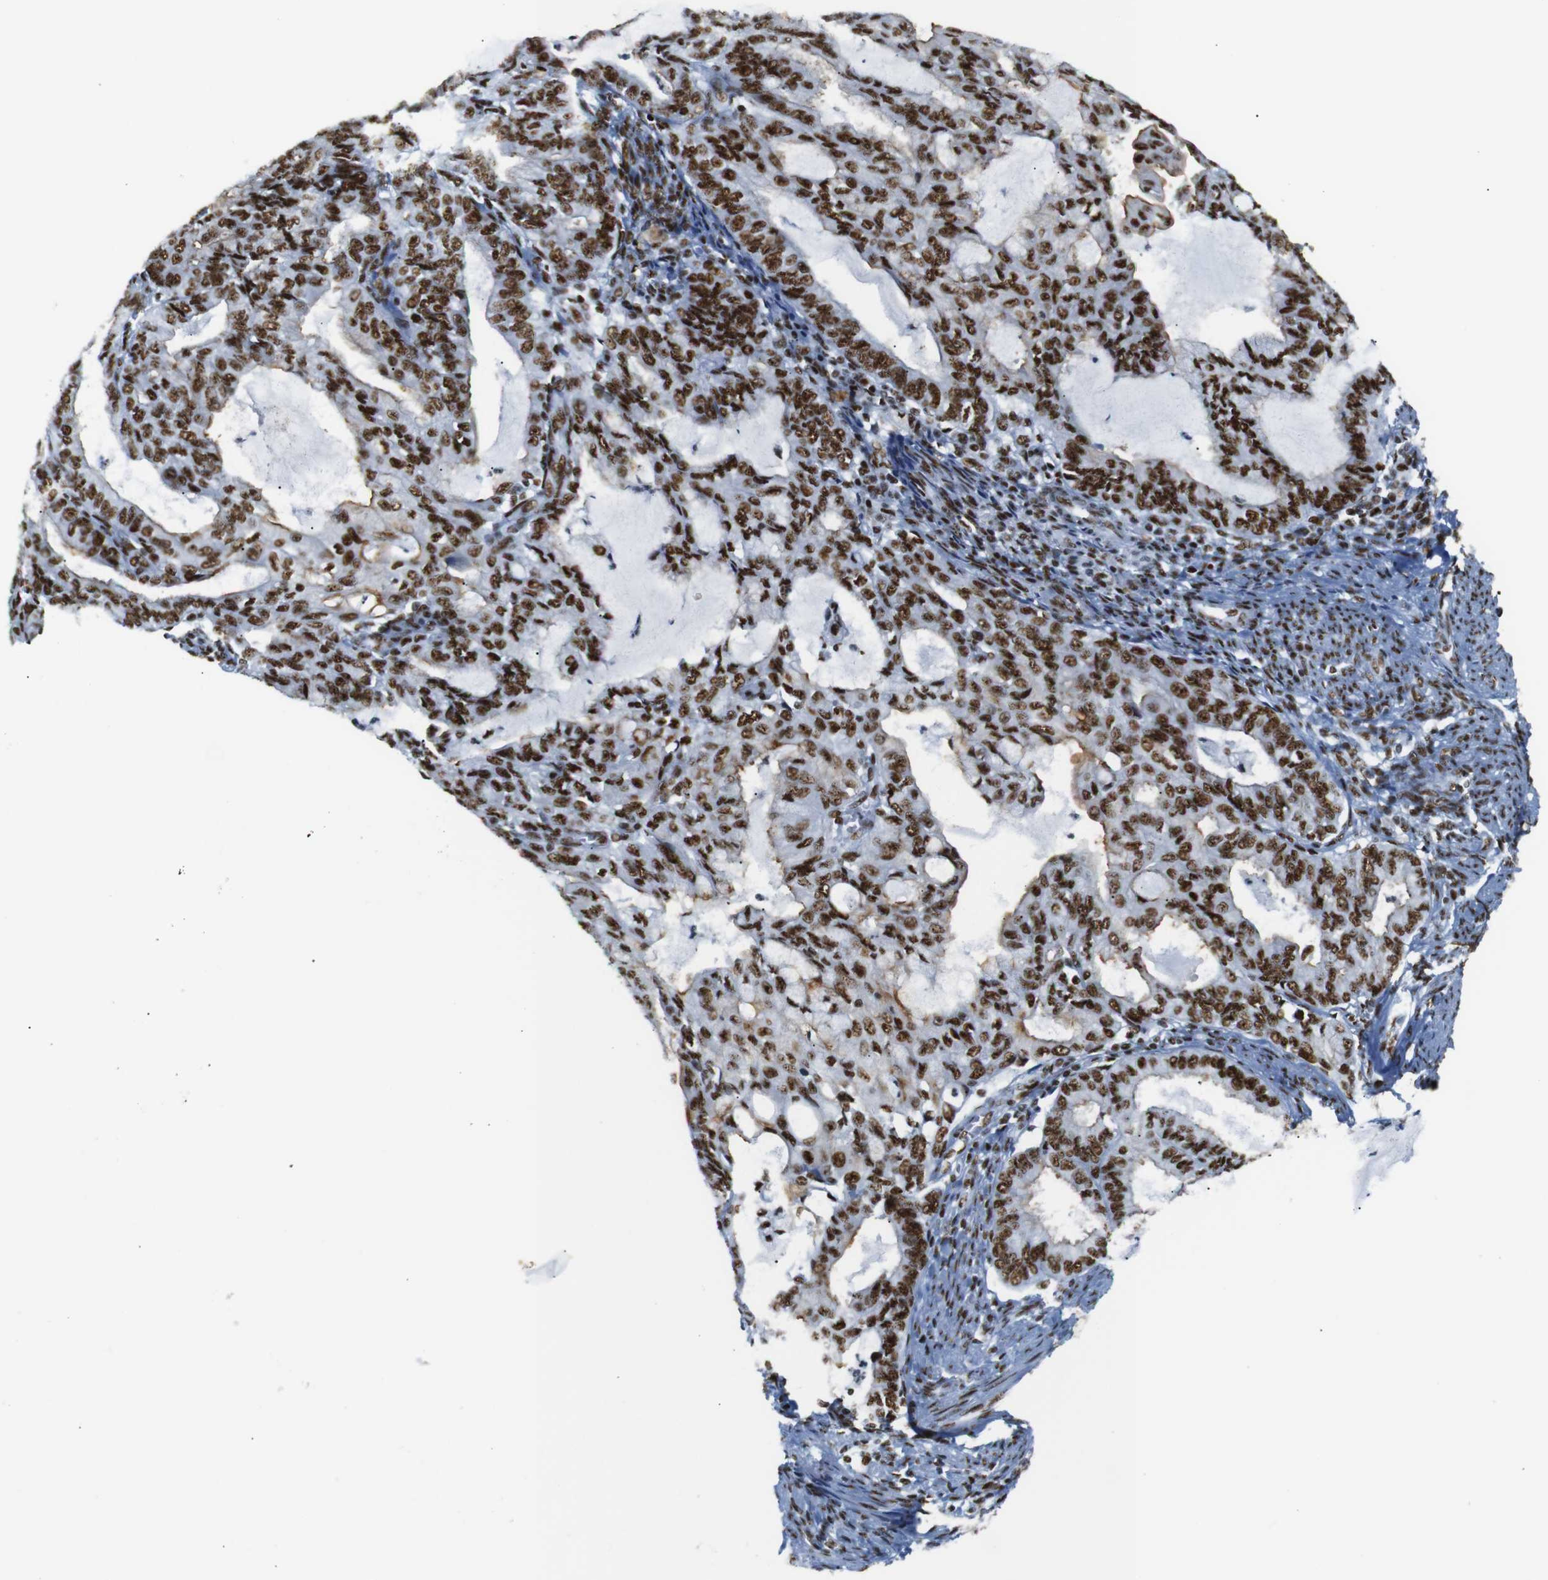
{"staining": {"intensity": "strong", "quantity": ">75%", "location": "nuclear"}, "tissue": "endometrial cancer", "cell_type": "Tumor cells", "image_type": "cancer", "snomed": [{"axis": "morphology", "description": "Adenocarcinoma, NOS"}, {"axis": "topography", "description": "Endometrium"}], "caption": "A brown stain highlights strong nuclear expression of a protein in endometrial adenocarcinoma tumor cells. (DAB (3,3'-diaminobenzidine) IHC with brightfield microscopy, high magnification).", "gene": "TRA2B", "patient": {"sex": "female", "age": 86}}